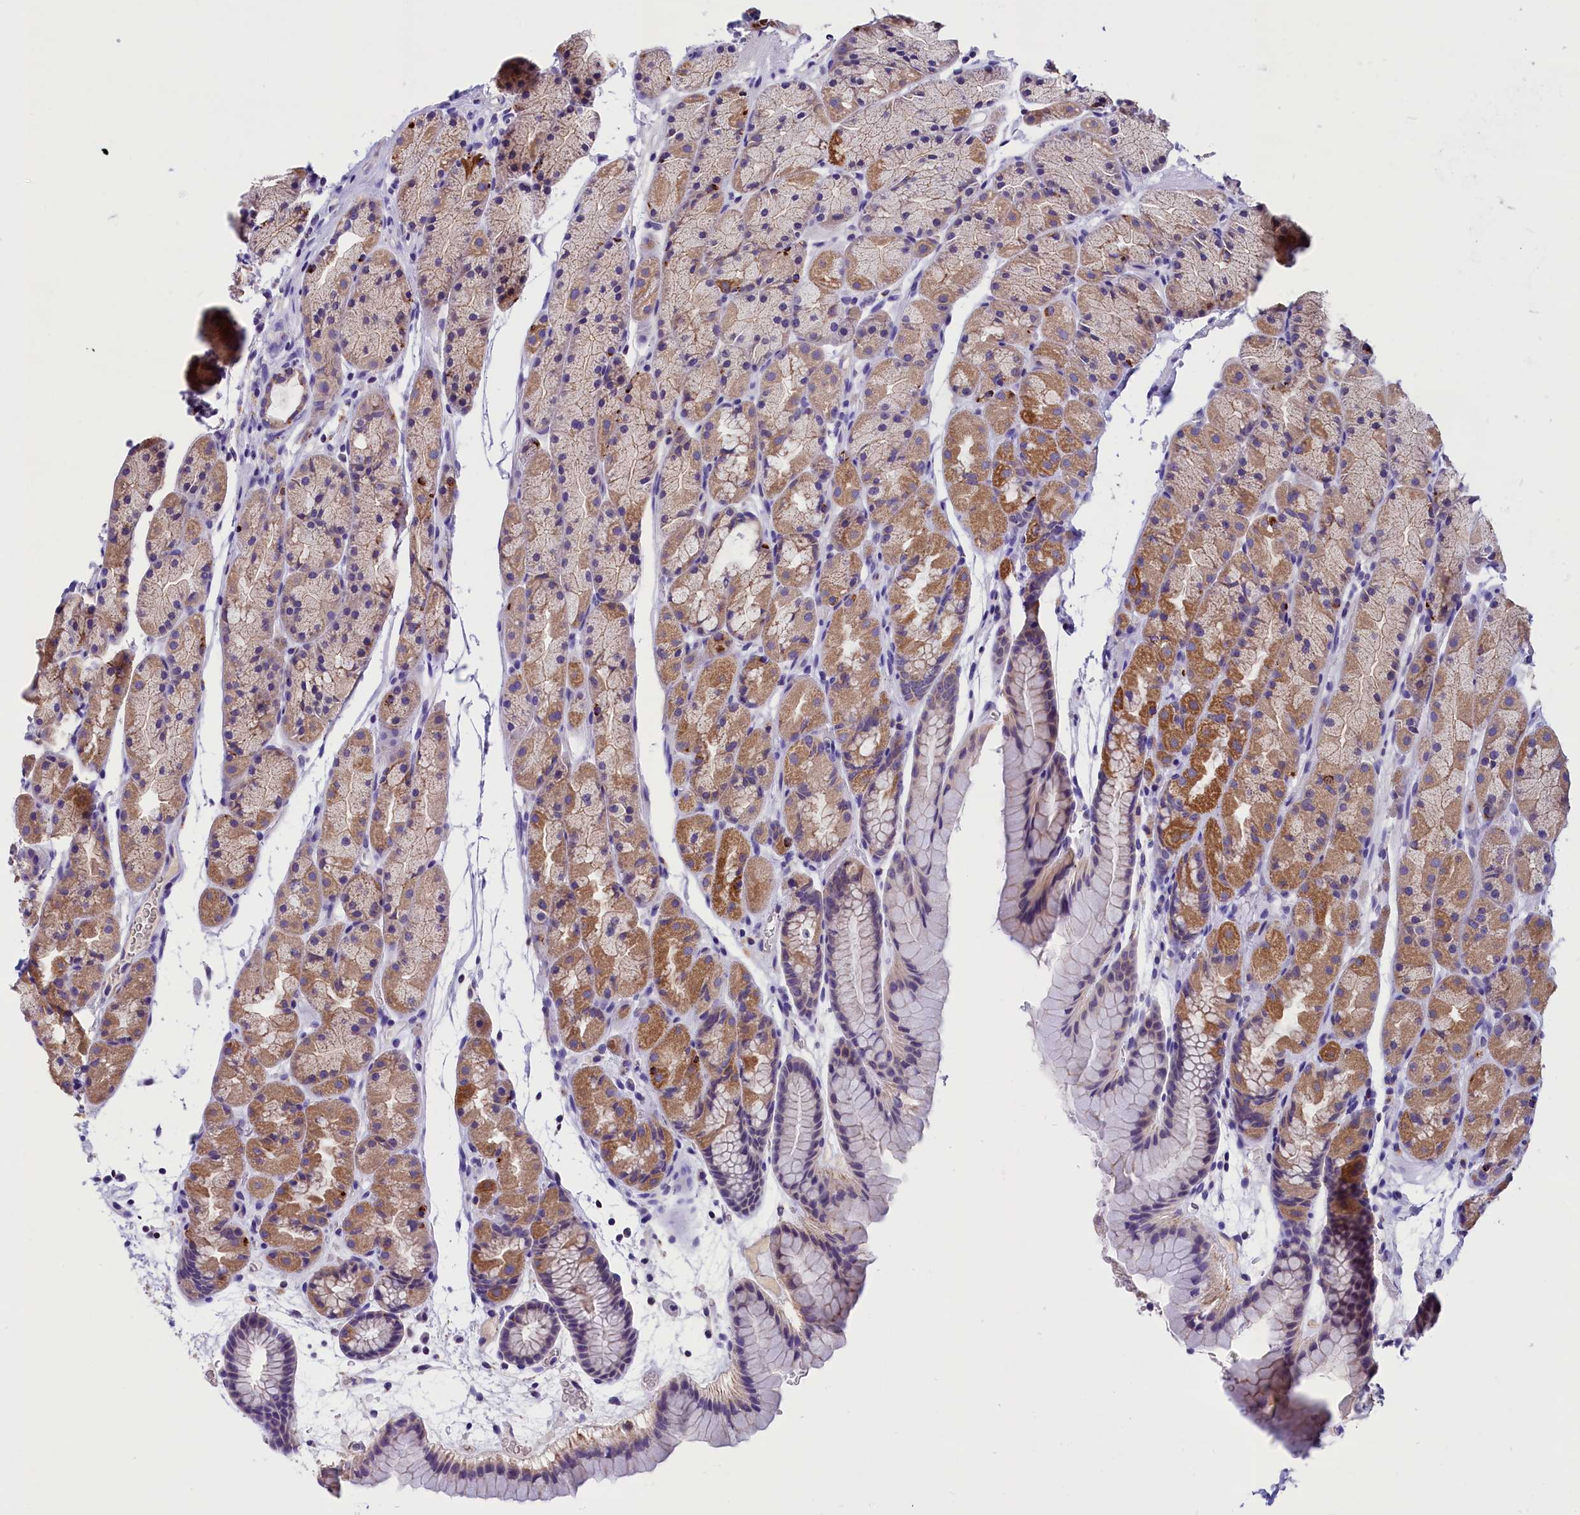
{"staining": {"intensity": "moderate", "quantity": "25%-75%", "location": "cytoplasmic/membranous"}, "tissue": "stomach", "cell_type": "Glandular cells", "image_type": "normal", "snomed": [{"axis": "morphology", "description": "Normal tissue, NOS"}, {"axis": "topography", "description": "Stomach, upper"}, {"axis": "topography", "description": "Stomach"}], "caption": "Stomach stained with a brown dye shows moderate cytoplasmic/membranous positive expression in approximately 25%-75% of glandular cells.", "gene": "ABAT", "patient": {"sex": "male", "age": 47}}